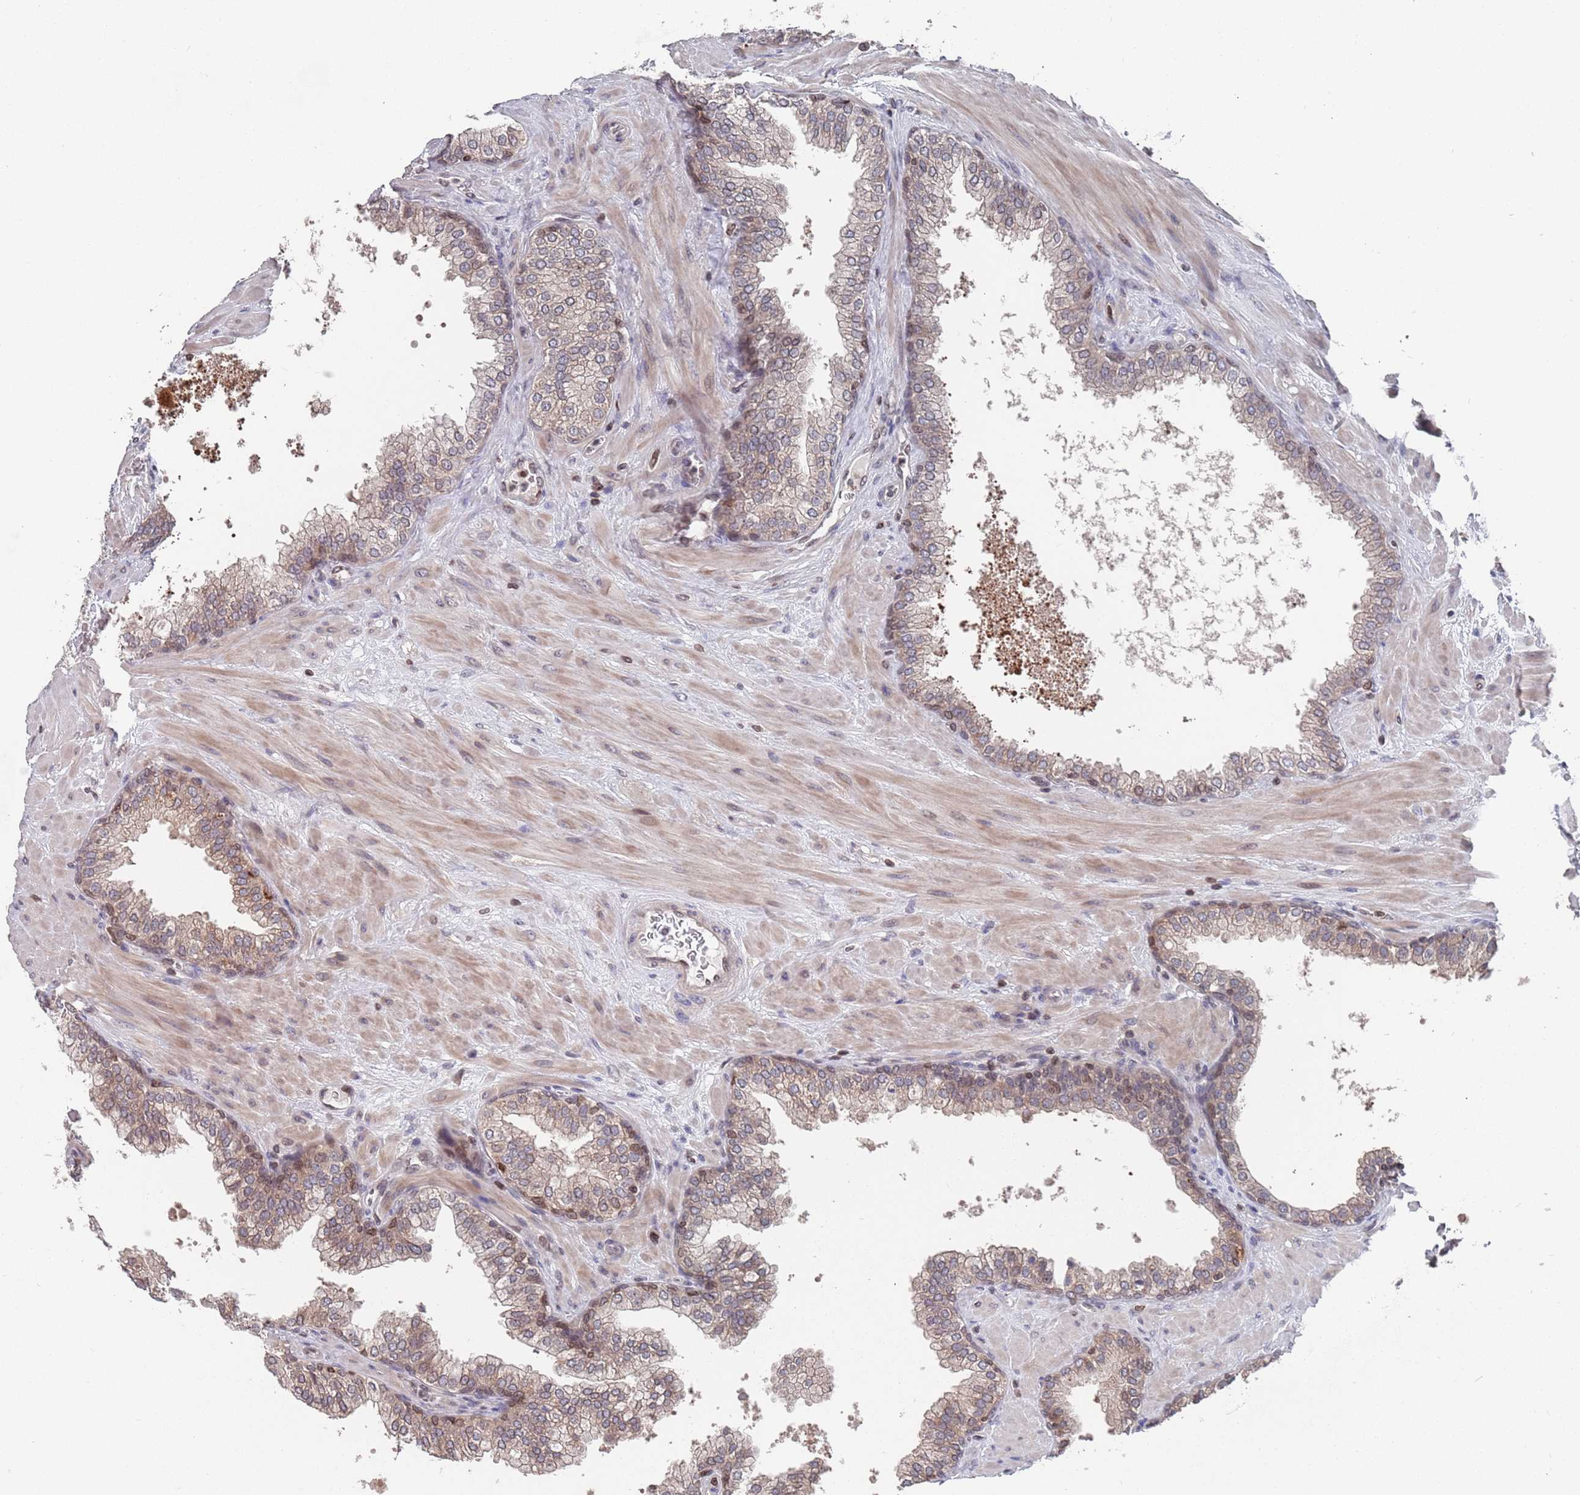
{"staining": {"intensity": "moderate", "quantity": "25%-75%", "location": "cytoplasmic/membranous"}, "tissue": "prostate", "cell_type": "Glandular cells", "image_type": "normal", "snomed": [{"axis": "morphology", "description": "Normal tissue, NOS"}, {"axis": "topography", "description": "Prostate"}], "caption": "About 25%-75% of glandular cells in benign human prostate exhibit moderate cytoplasmic/membranous protein staining as visualized by brown immunohistochemical staining.", "gene": "SDHAF3", "patient": {"sex": "male", "age": 60}}